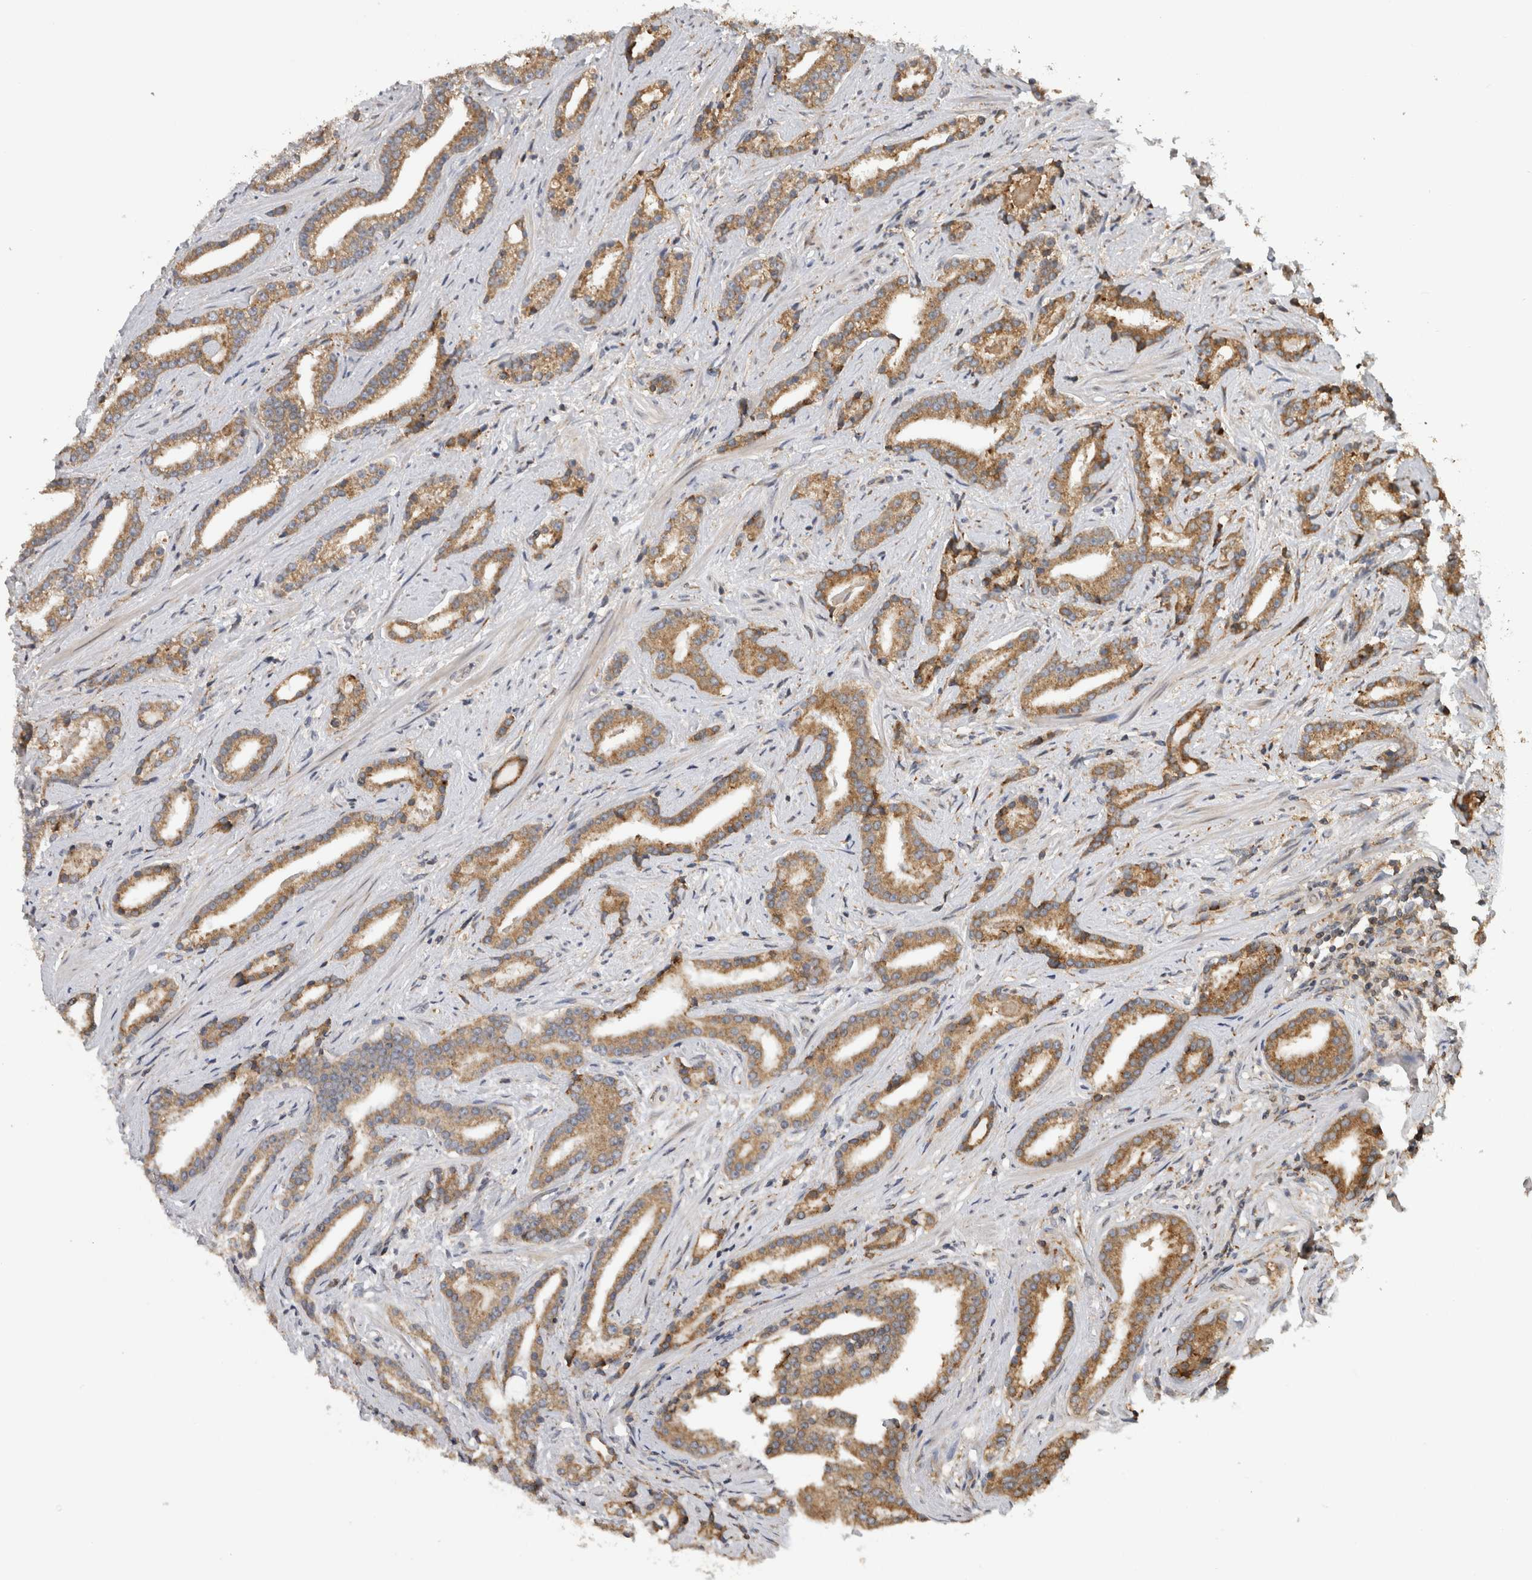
{"staining": {"intensity": "moderate", "quantity": ">75%", "location": "cytoplasmic/membranous"}, "tissue": "prostate cancer", "cell_type": "Tumor cells", "image_type": "cancer", "snomed": [{"axis": "morphology", "description": "Adenocarcinoma, Low grade"}, {"axis": "topography", "description": "Prostate"}], "caption": "The micrograph demonstrates staining of adenocarcinoma (low-grade) (prostate), revealing moderate cytoplasmic/membranous protein positivity (brown color) within tumor cells. The staining was performed using DAB (3,3'-diaminobenzidine) to visualize the protein expression in brown, while the nuclei were stained in blue with hematoxylin (Magnification: 20x).", "gene": "PARP6", "patient": {"sex": "male", "age": 67}}